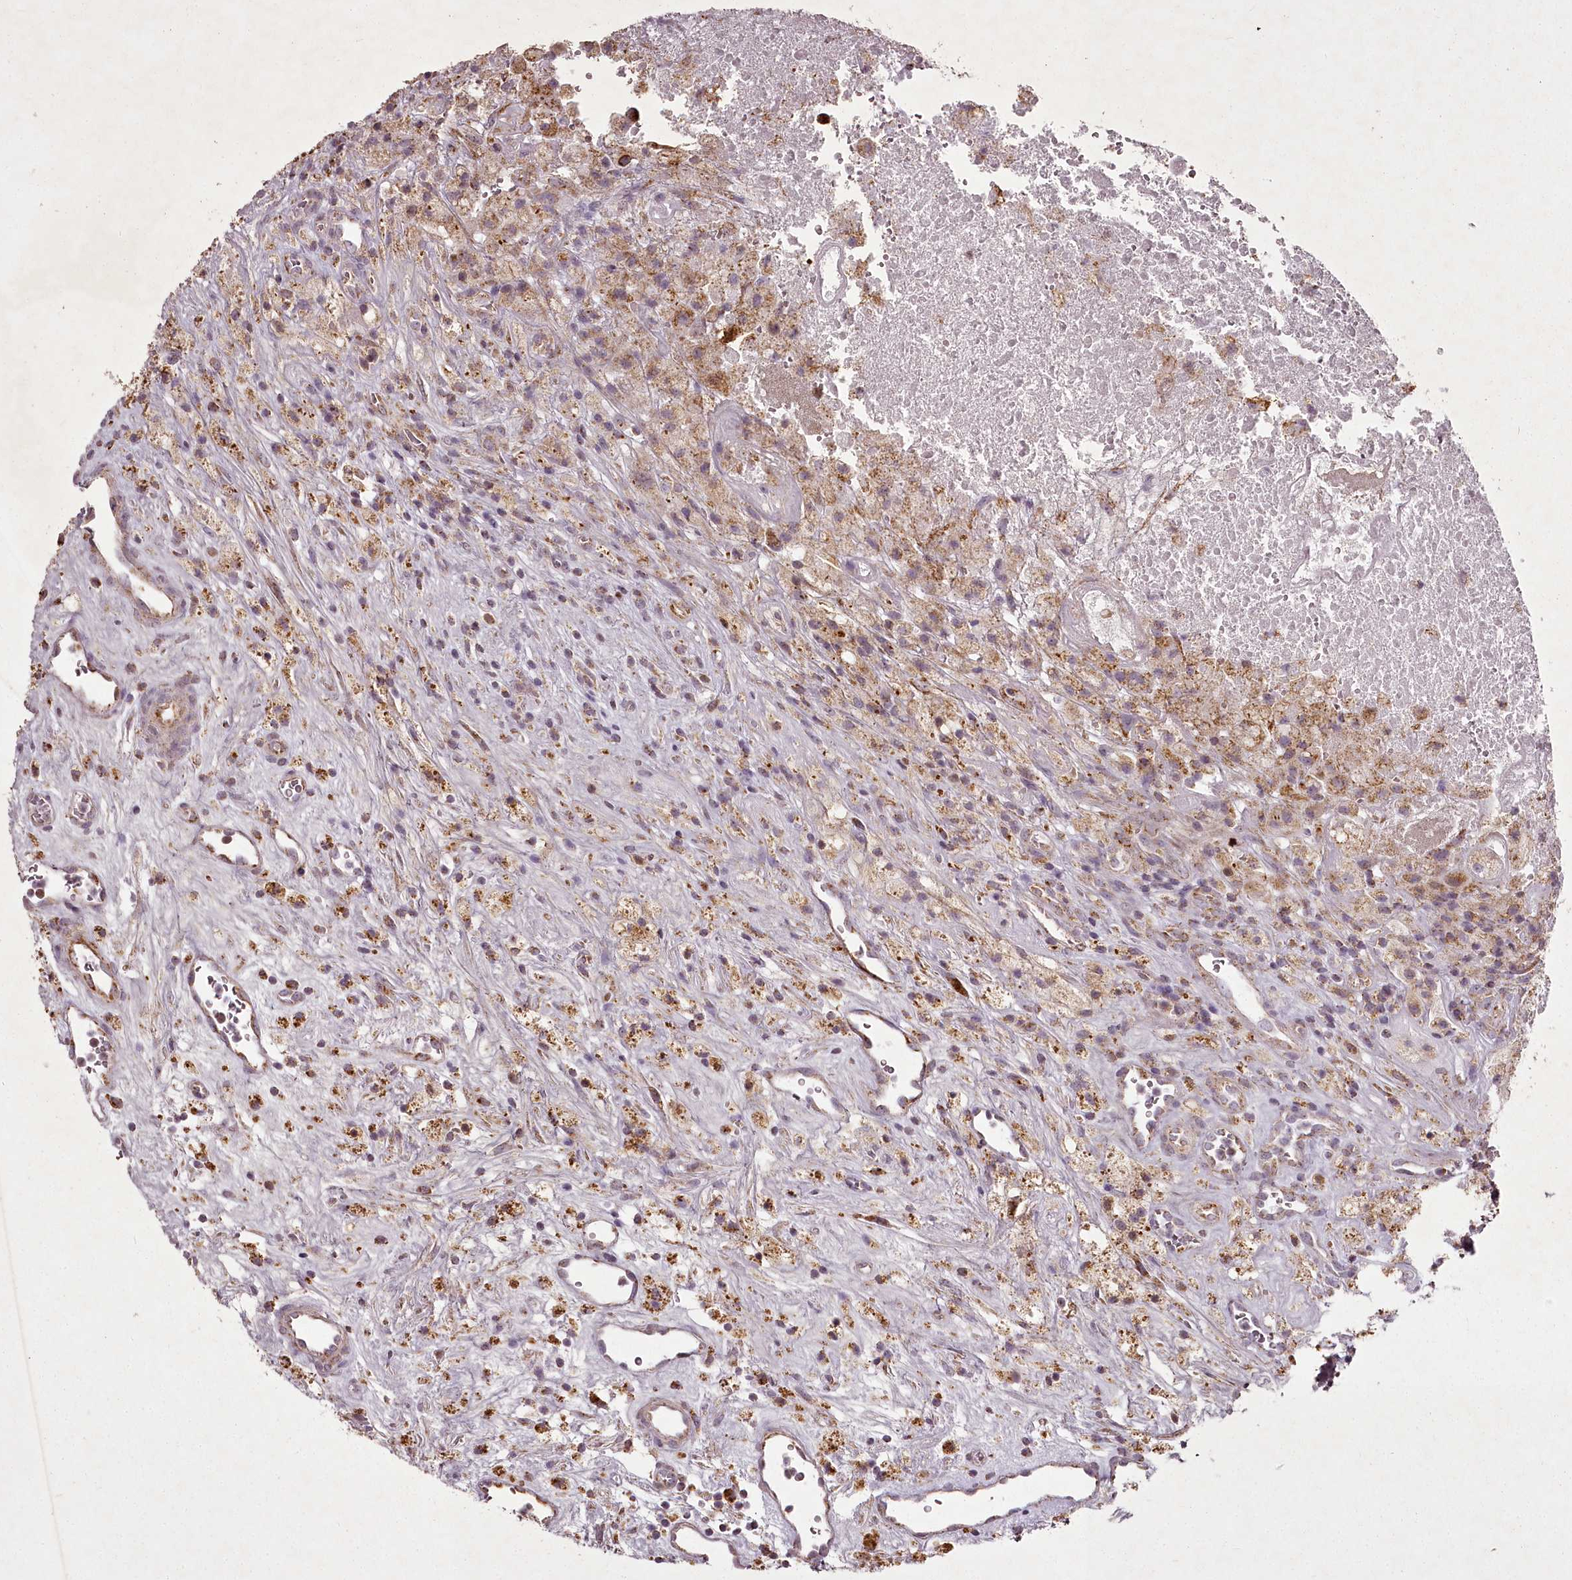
{"staining": {"intensity": "moderate", "quantity": "25%-75%", "location": "cytoplasmic/membranous"}, "tissue": "glioma", "cell_type": "Tumor cells", "image_type": "cancer", "snomed": [{"axis": "morphology", "description": "Glioma, malignant, High grade"}, {"axis": "topography", "description": "Brain"}], "caption": "Immunohistochemistry of human high-grade glioma (malignant) shows medium levels of moderate cytoplasmic/membranous positivity in approximately 25%-75% of tumor cells. (Stains: DAB in brown, nuclei in blue, Microscopy: brightfield microscopy at high magnification).", "gene": "CHCHD2", "patient": {"sex": "male", "age": 76}}